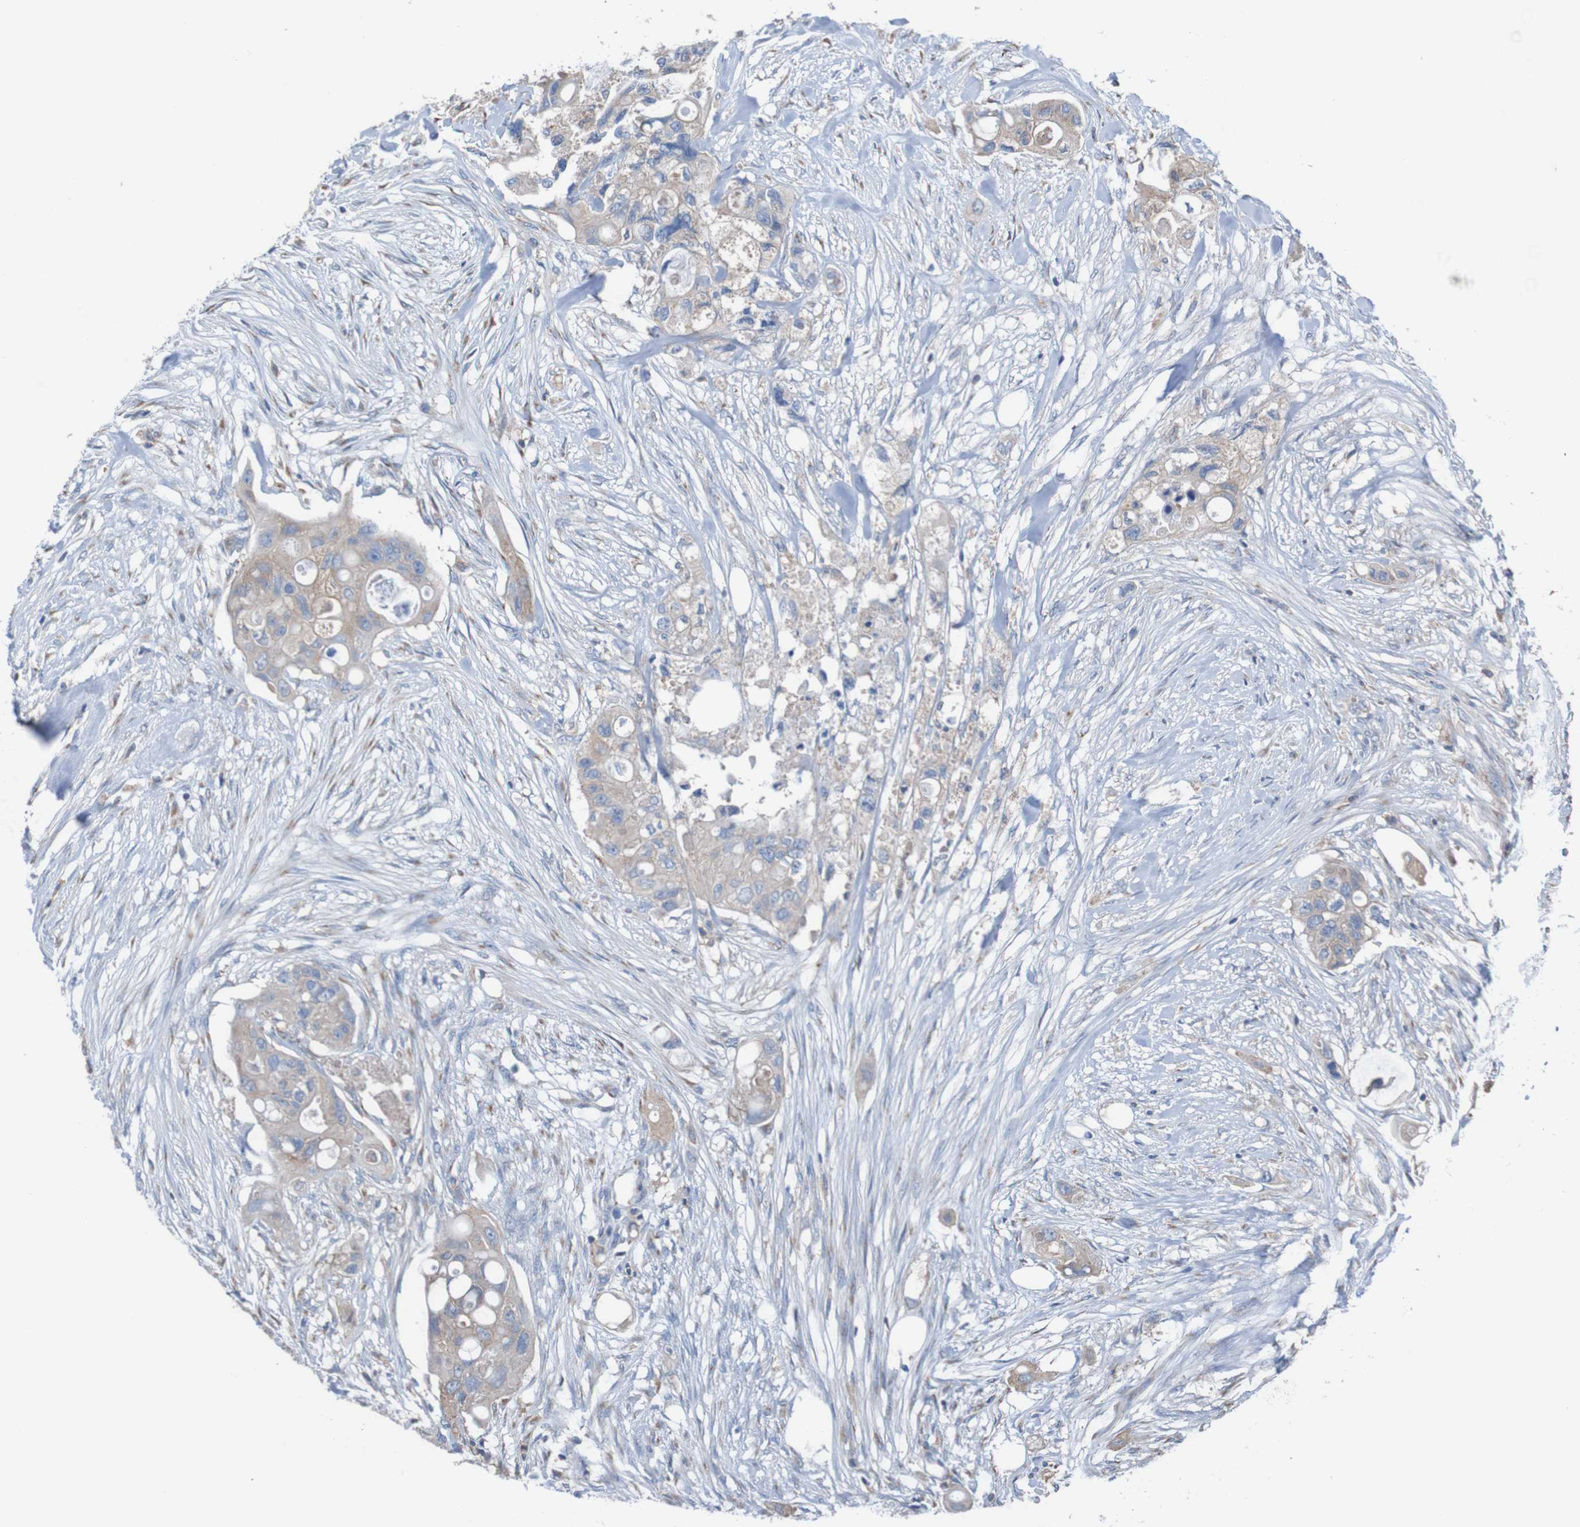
{"staining": {"intensity": "weak", "quantity": ">75%", "location": "cytoplasmic/membranous"}, "tissue": "colorectal cancer", "cell_type": "Tumor cells", "image_type": "cancer", "snomed": [{"axis": "morphology", "description": "Adenocarcinoma, NOS"}, {"axis": "topography", "description": "Colon"}], "caption": "Protein expression analysis of colorectal cancer demonstrates weak cytoplasmic/membranous expression in about >75% of tumor cells.", "gene": "MINAR1", "patient": {"sex": "female", "age": 57}}